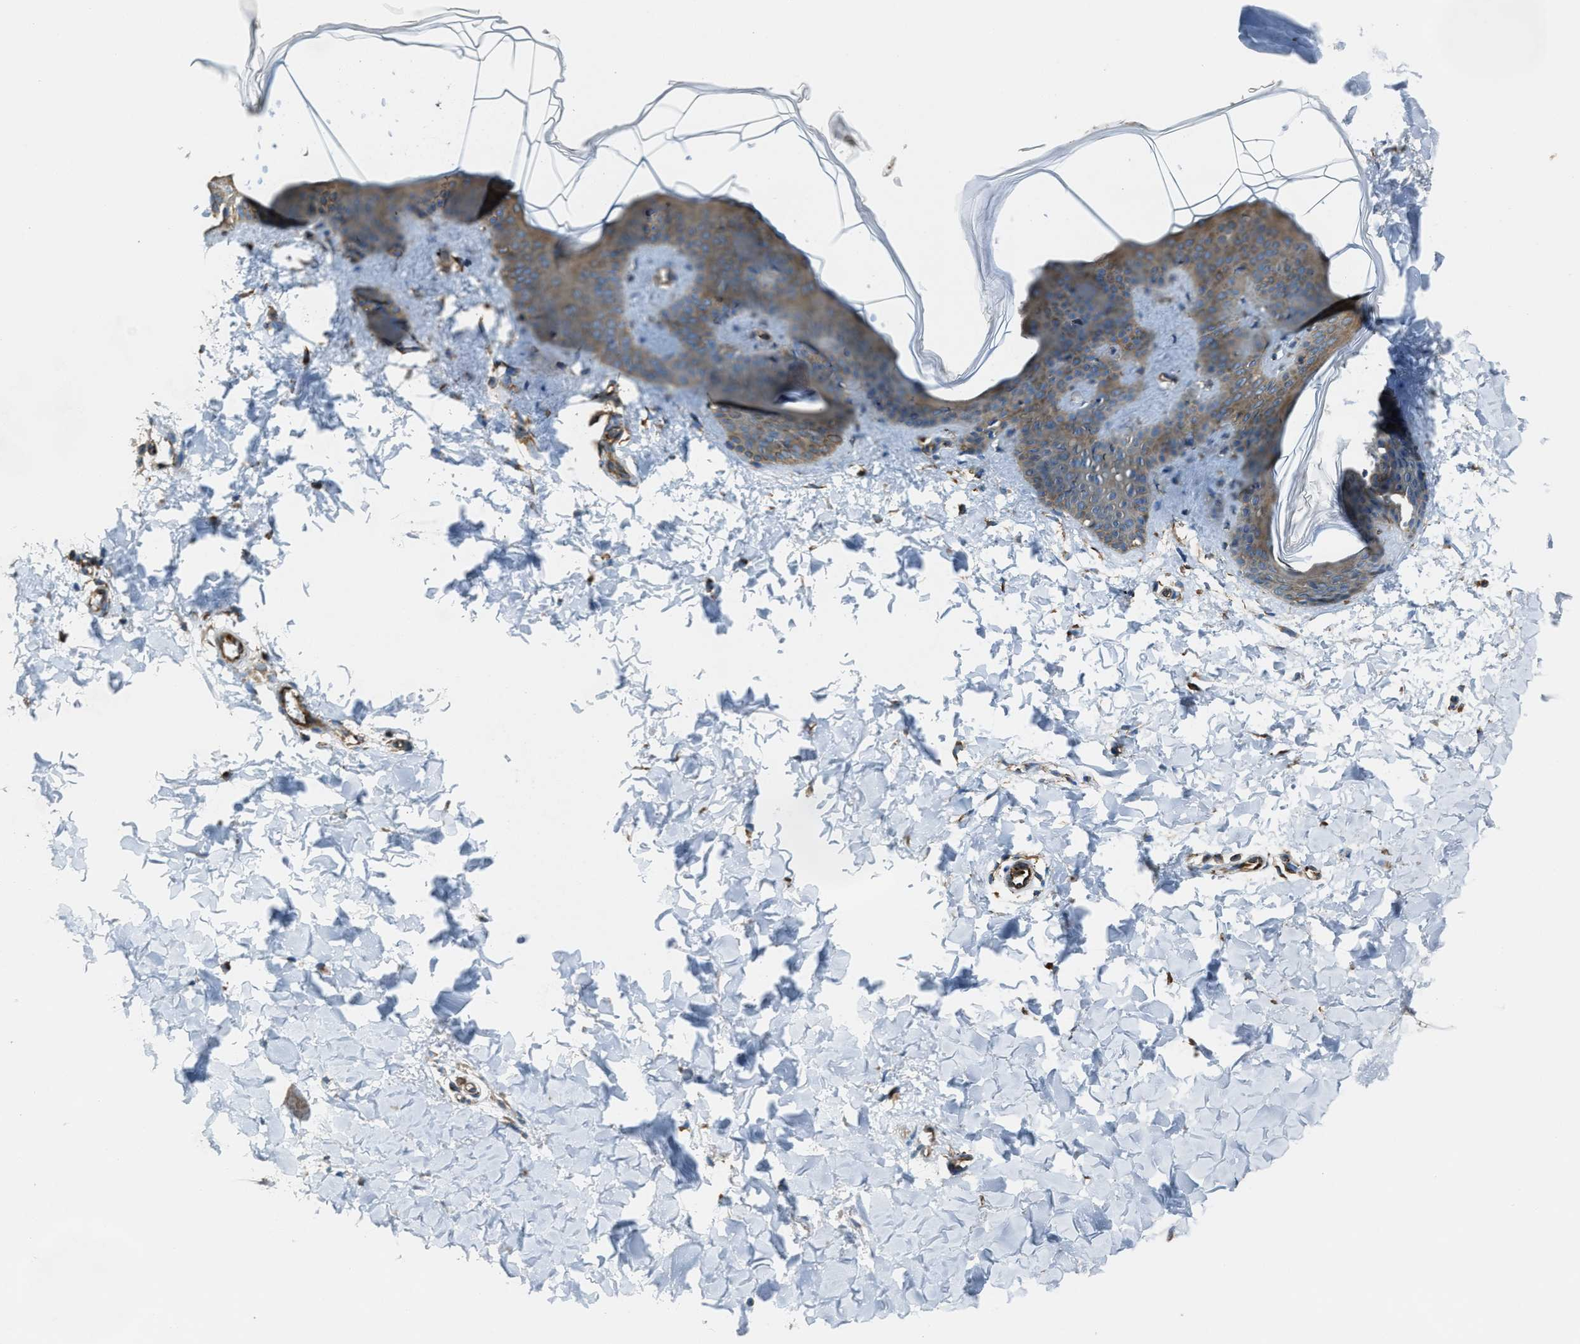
{"staining": {"intensity": "moderate", "quantity": ">75%", "location": "cytoplasmic/membranous"}, "tissue": "skin", "cell_type": "Fibroblasts", "image_type": "normal", "snomed": [{"axis": "morphology", "description": "Normal tissue, NOS"}, {"axis": "topography", "description": "Skin"}], "caption": "Skin stained for a protein (brown) shows moderate cytoplasmic/membranous positive expression in about >75% of fibroblasts.", "gene": "TRPC1", "patient": {"sex": "female", "age": 17}}